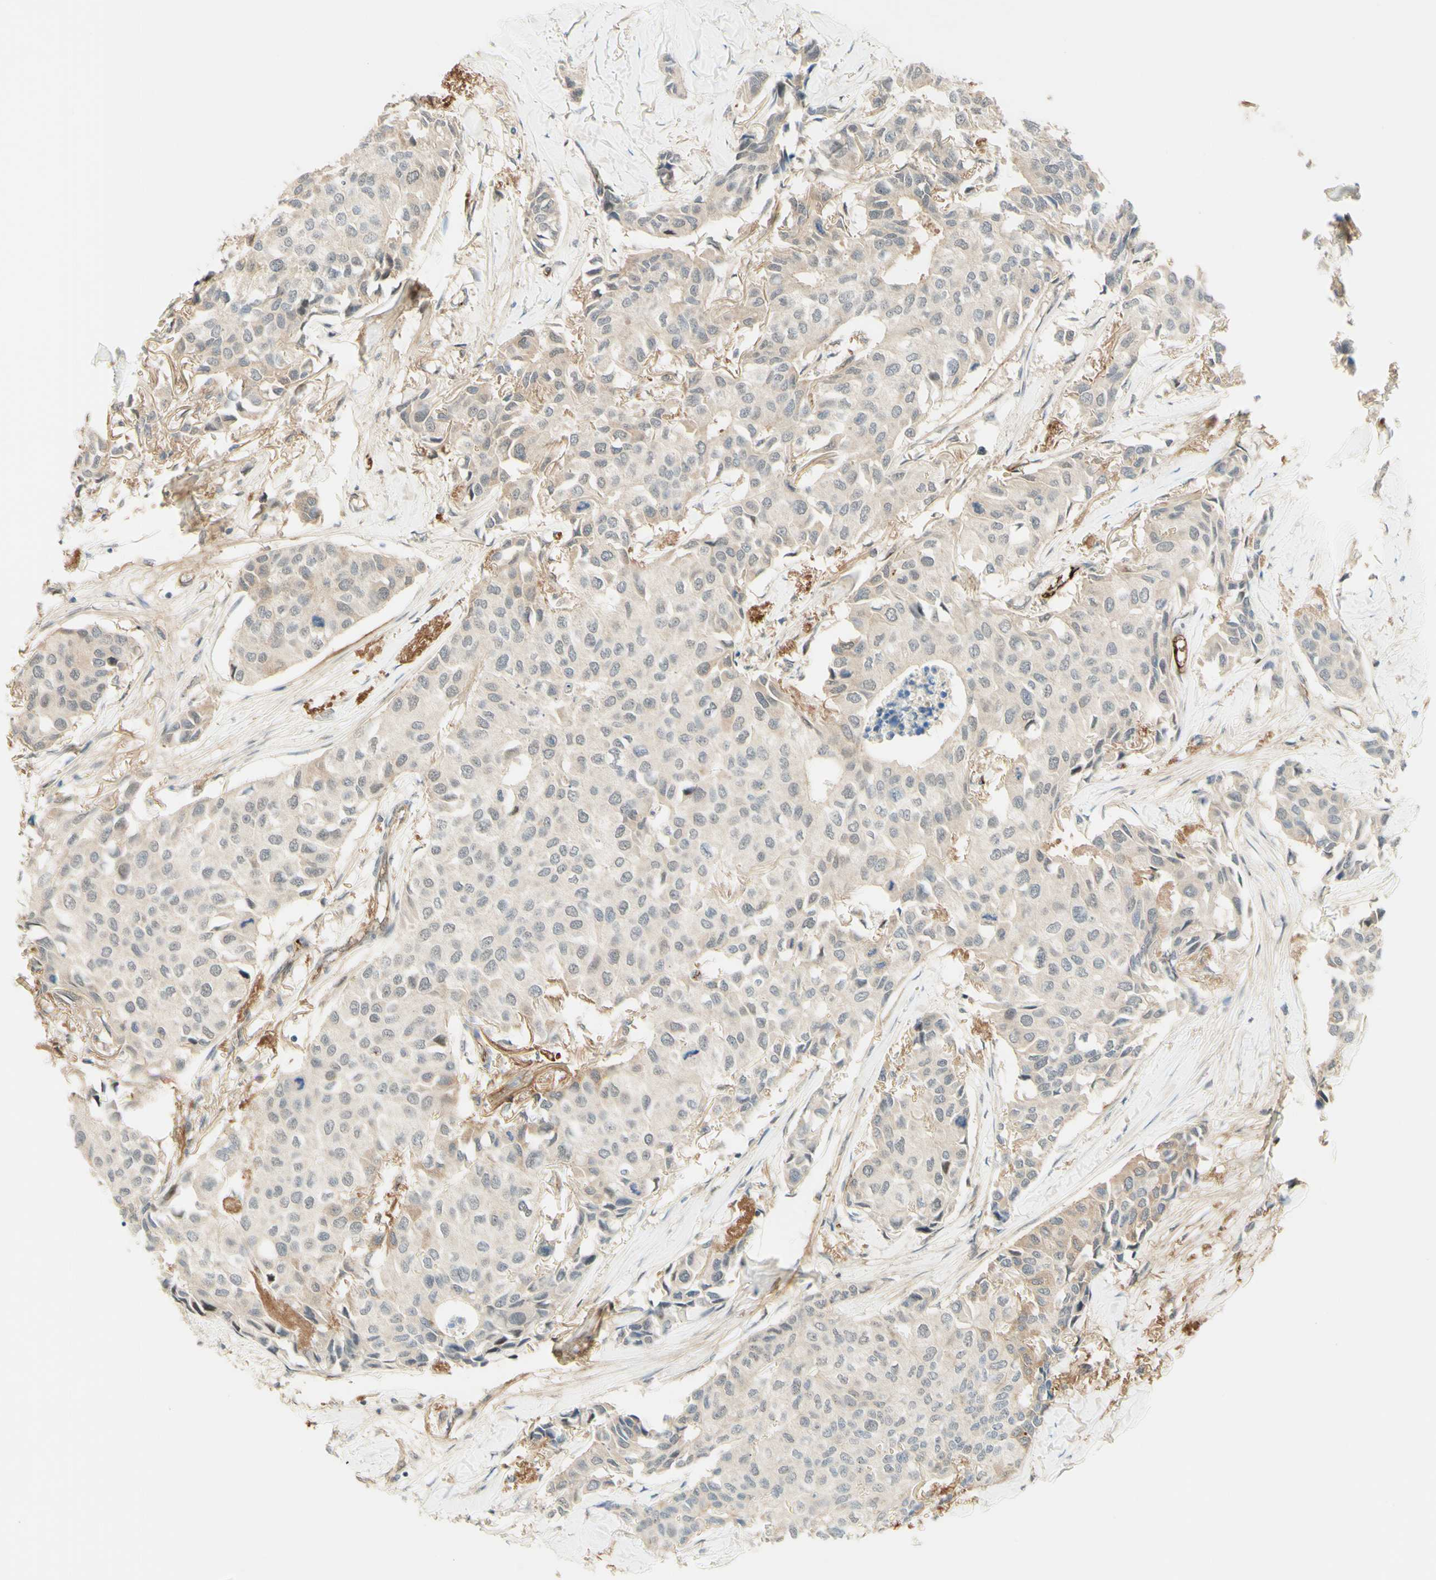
{"staining": {"intensity": "moderate", "quantity": "<25%", "location": "cytoplasmic/membranous"}, "tissue": "breast cancer", "cell_type": "Tumor cells", "image_type": "cancer", "snomed": [{"axis": "morphology", "description": "Duct carcinoma"}, {"axis": "topography", "description": "Breast"}], "caption": "Protein expression analysis of human breast infiltrating ductal carcinoma reveals moderate cytoplasmic/membranous expression in about <25% of tumor cells.", "gene": "ANGPT2", "patient": {"sex": "female", "age": 80}}